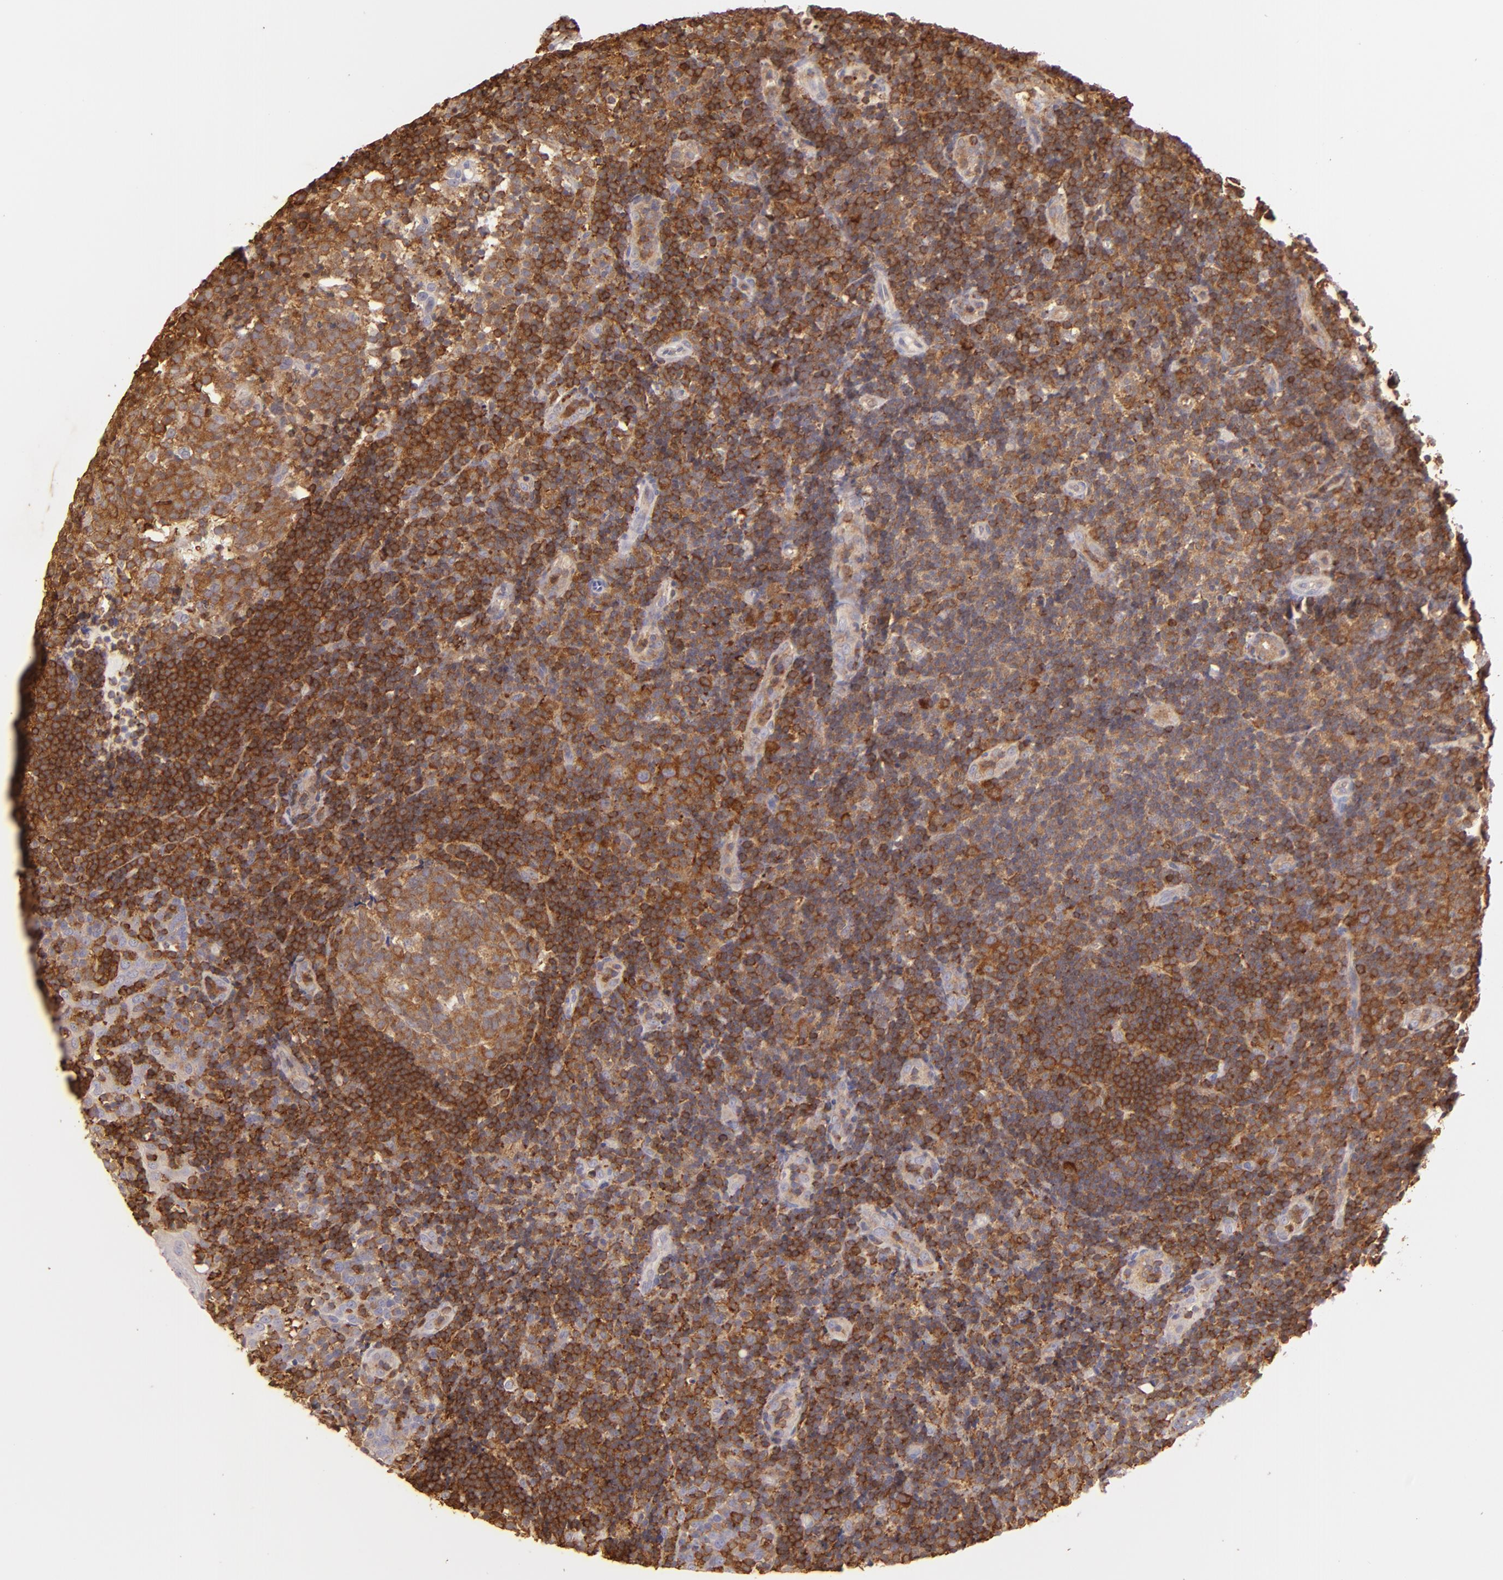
{"staining": {"intensity": "strong", "quantity": ">75%", "location": "cytoplasmic/membranous"}, "tissue": "tonsil", "cell_type": "Germinal center cells", "image_type": "normal", "snomed": [{"axis": "morphology", "description": "Normal tissue, NOS"}, {"axis": "topography", "description": "Tonsil"}], "caption": "Approximately >75% of germinal center cells in benign tonsil display strong cytoplasmic/membranous protein expression as visualized by brown immunohistochemical staining.", "gene": "BTK", "patient": {"sex": "female", "age": 40}}